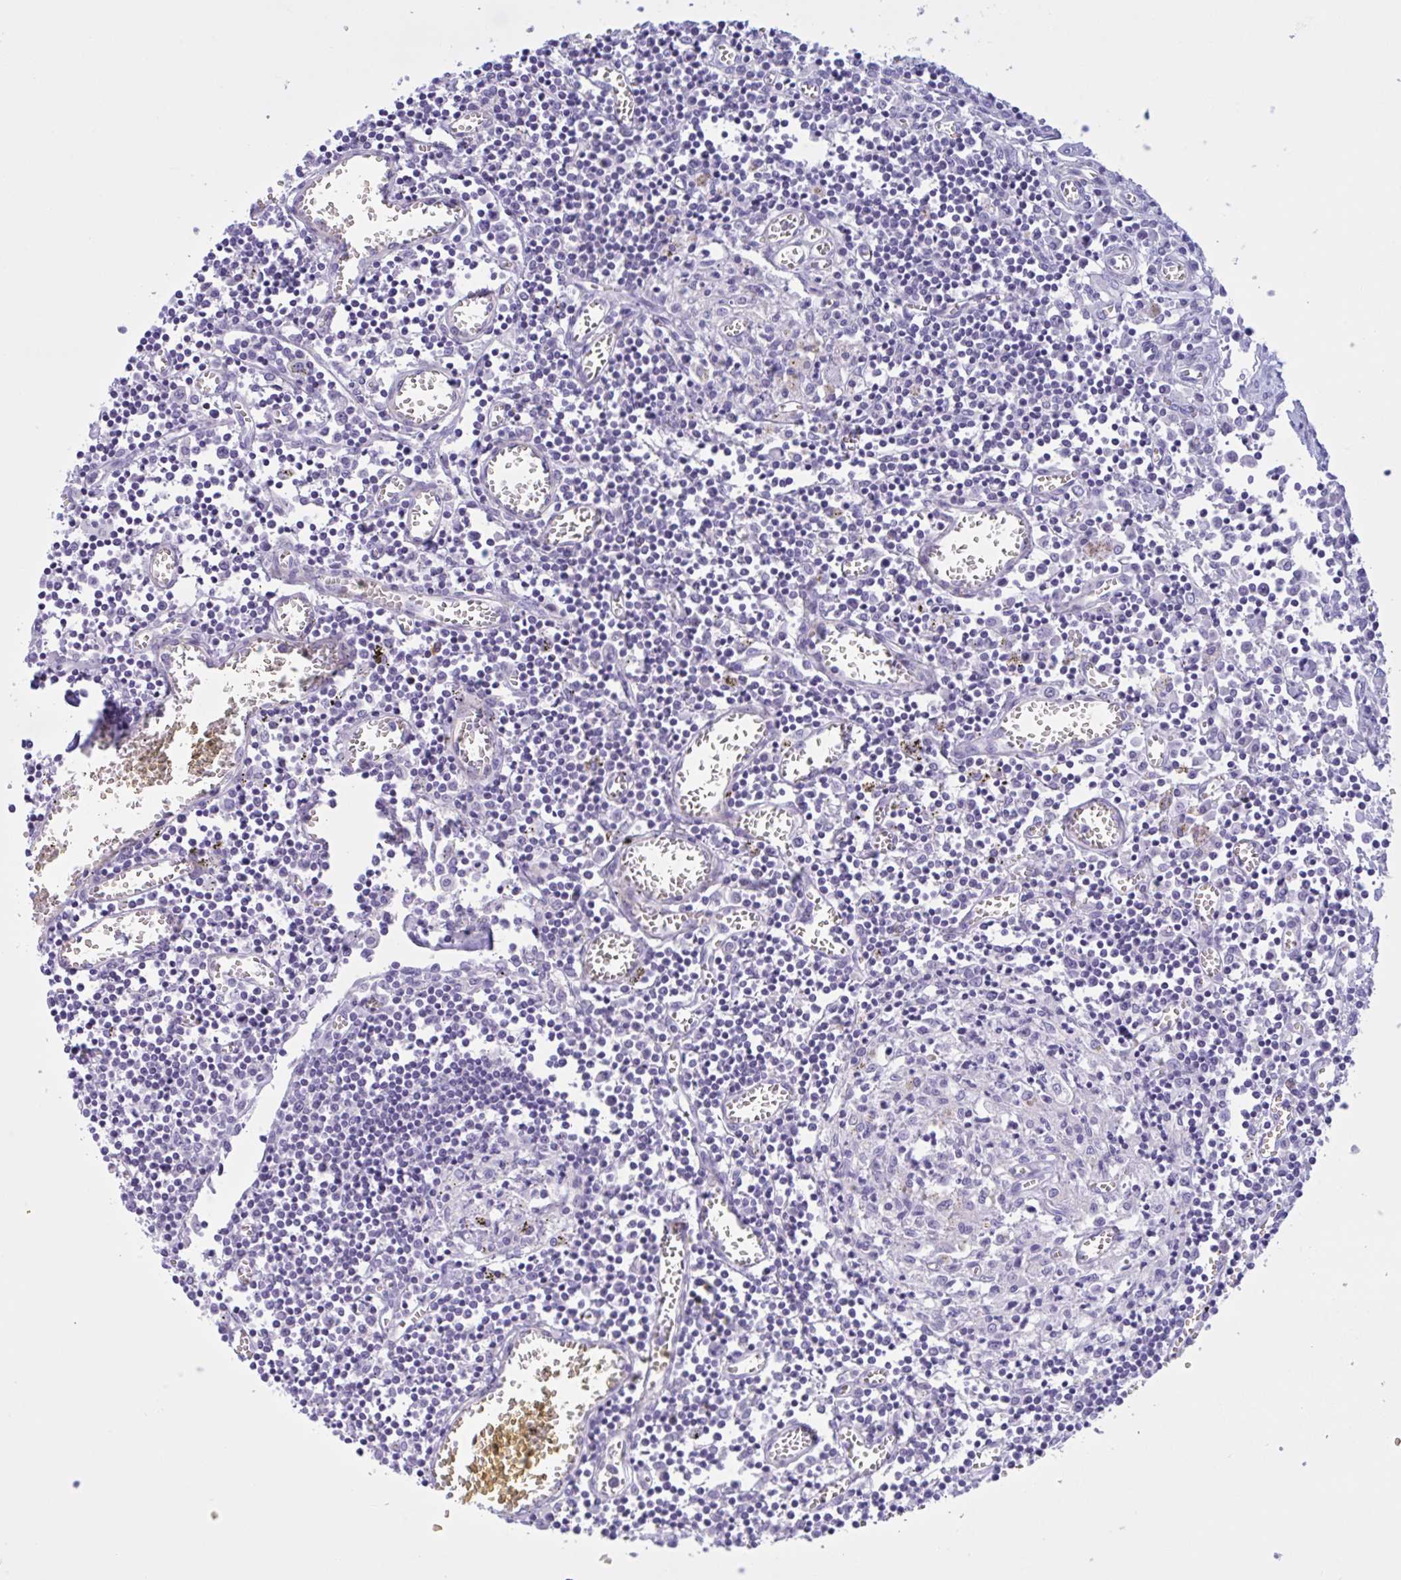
{"staining": {"intensity": "negative", "quantity": "none", "location": "none"}, "tissue": "lymph node", "cell_type": "Germinal center cells", "image_type": "normal", "snomed": [{"axis": "morphology", "description": "Normal tissue, NOS"}, {"axis": "topography", "description": "Lymph node"}], "caption": "Histopathology image shows no protein staining in germinal center cells of benign lymph node. (Brightfield microscopy of DAB (3,3'-diaminobenzidine) immunohistochemistry (IHC) at high magnification).", "gene": "AHCYL2", "patient": {"sex": "male", "age": 66}}